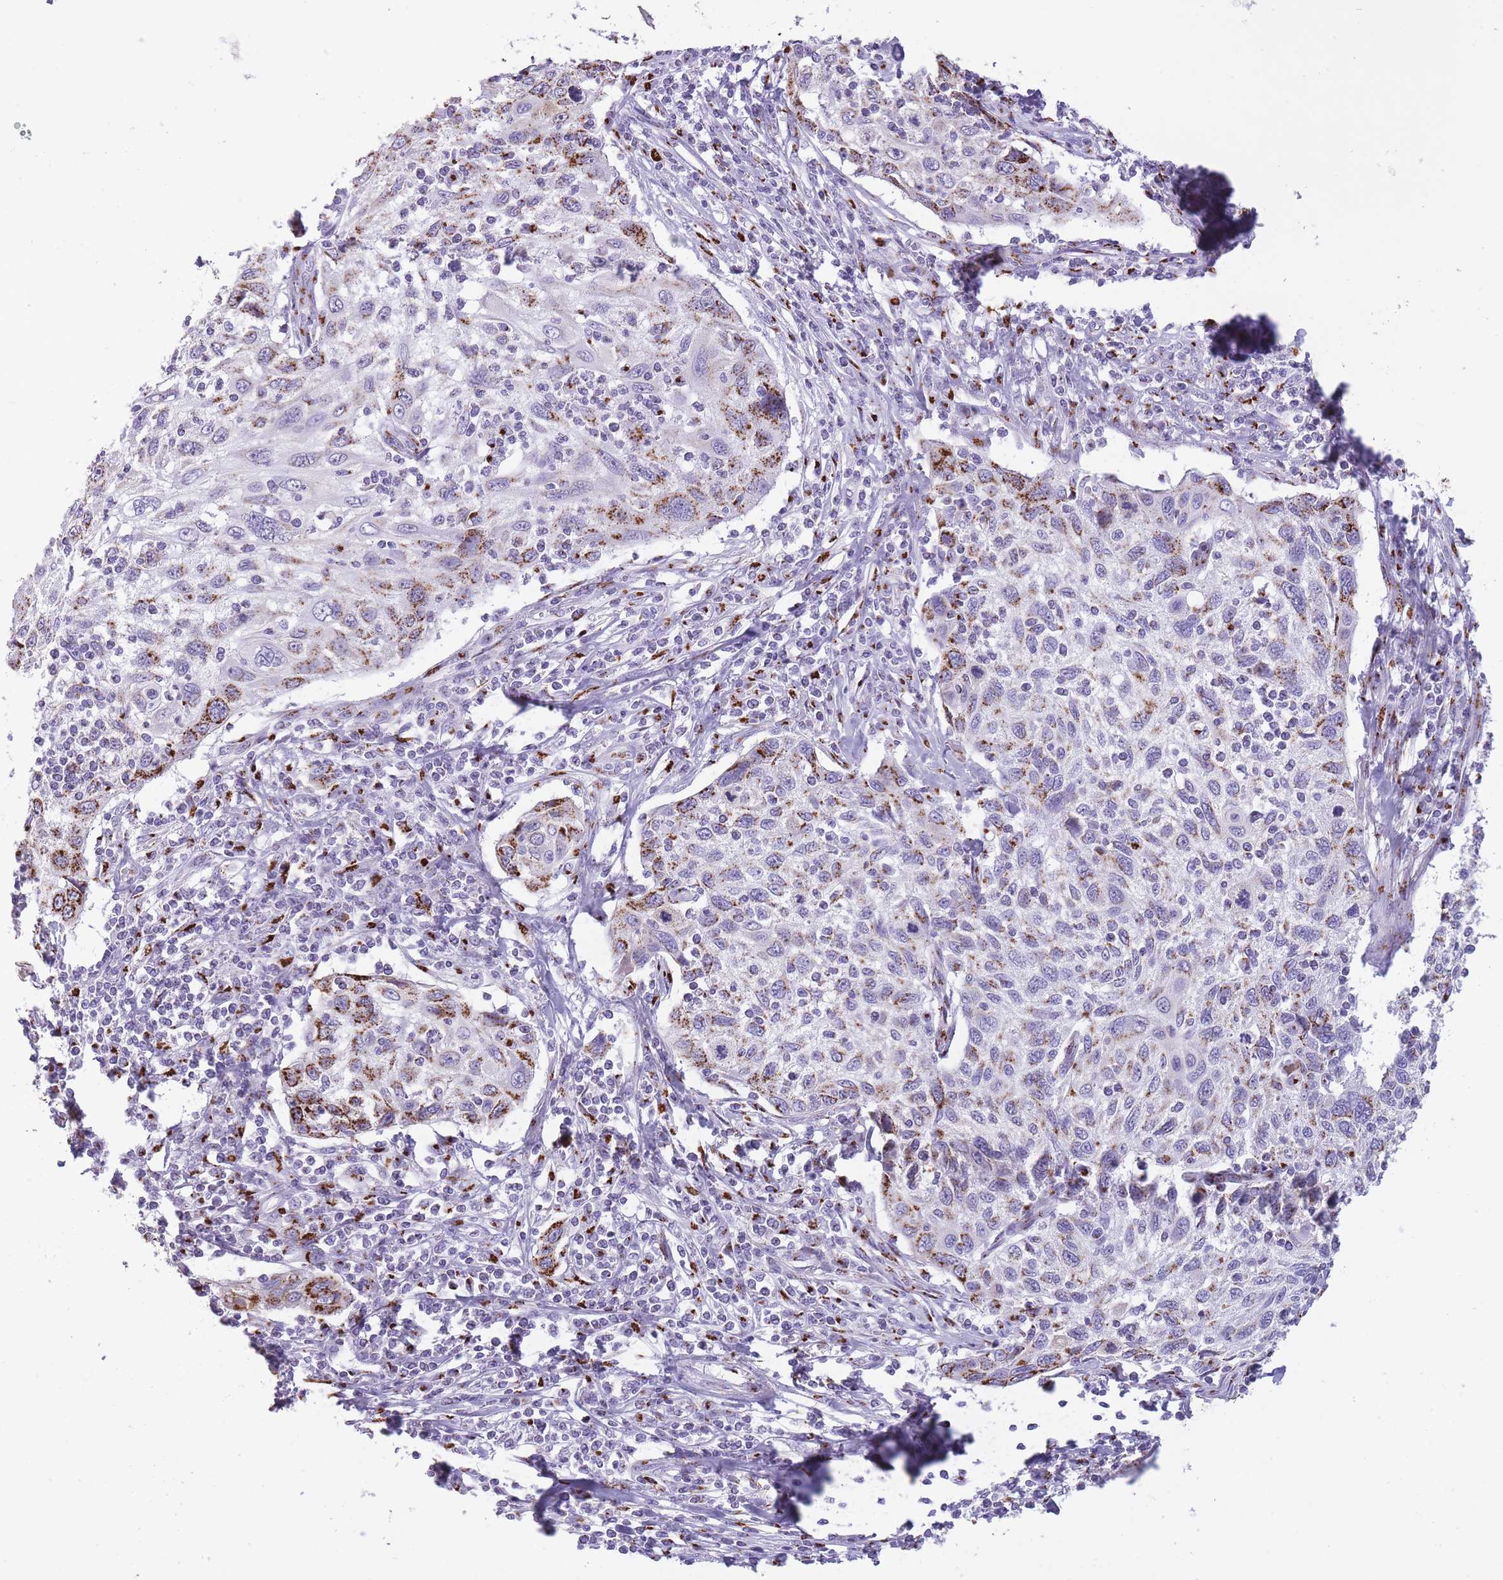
{"staining": {"intensity": "moderate", "quantity": "25%-75%", "location": "cytoplasmic/membranous"}, "tissue": "cervical cancer", "cell_type": "Tumor cells", "image_type": "cancer", "snomed": [{"axis": "morphology", "description": "Squamous cell carcinoma, NOS"}, {"axis": "topography", "description": "Cervix"}], "caption": "Human cervical cancer (squamous cell carcinoma) stained with a brown dye demonstrates moderate cytoplasmic/membranous positive staining in approximately 25%-75% of tumor cells.", "gene": "B4GALT2", "patient": {"sex": "female", "age": 70}}